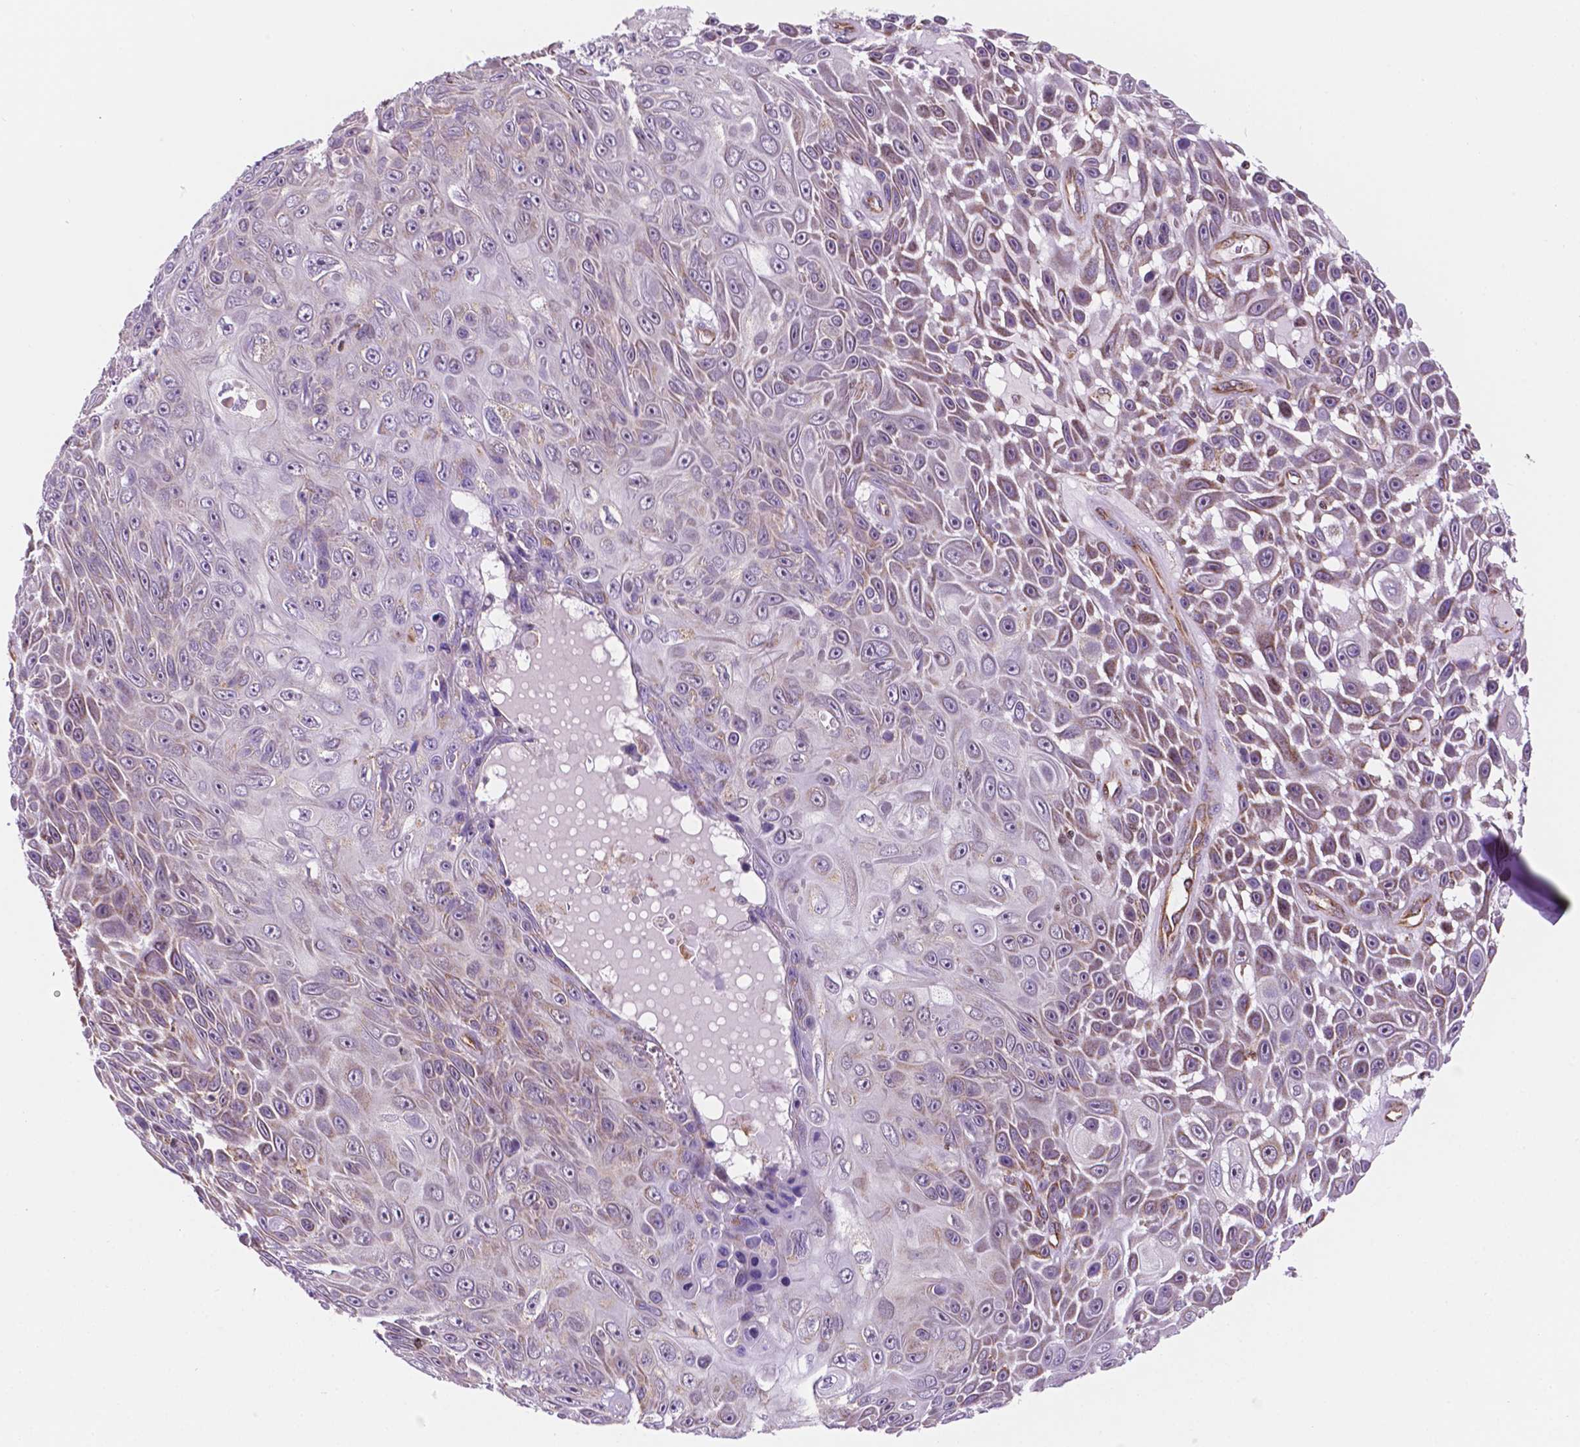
{"staining": {"intensity": "weak", "quantity": "25%-75%", "location": "cytoplasmic/membranous"}, "tissue": "skin cancer", "cell_type": "Tumor cells", "image_type": "cancer", "snomed": [{"axis": "morphology", "description": "Squamous cell carcinoma, NOS"}, {"axis": "topography", "description": "Skin"}], "caption": "Immunohistochemical staining of skin cancer demonstrates low levels of weak cytoplasmic/membranous protein staining in about 25%-75% of tumor cells.", "gene": "GEMIN4", "patient": {"sex": "male", "age": 82}}